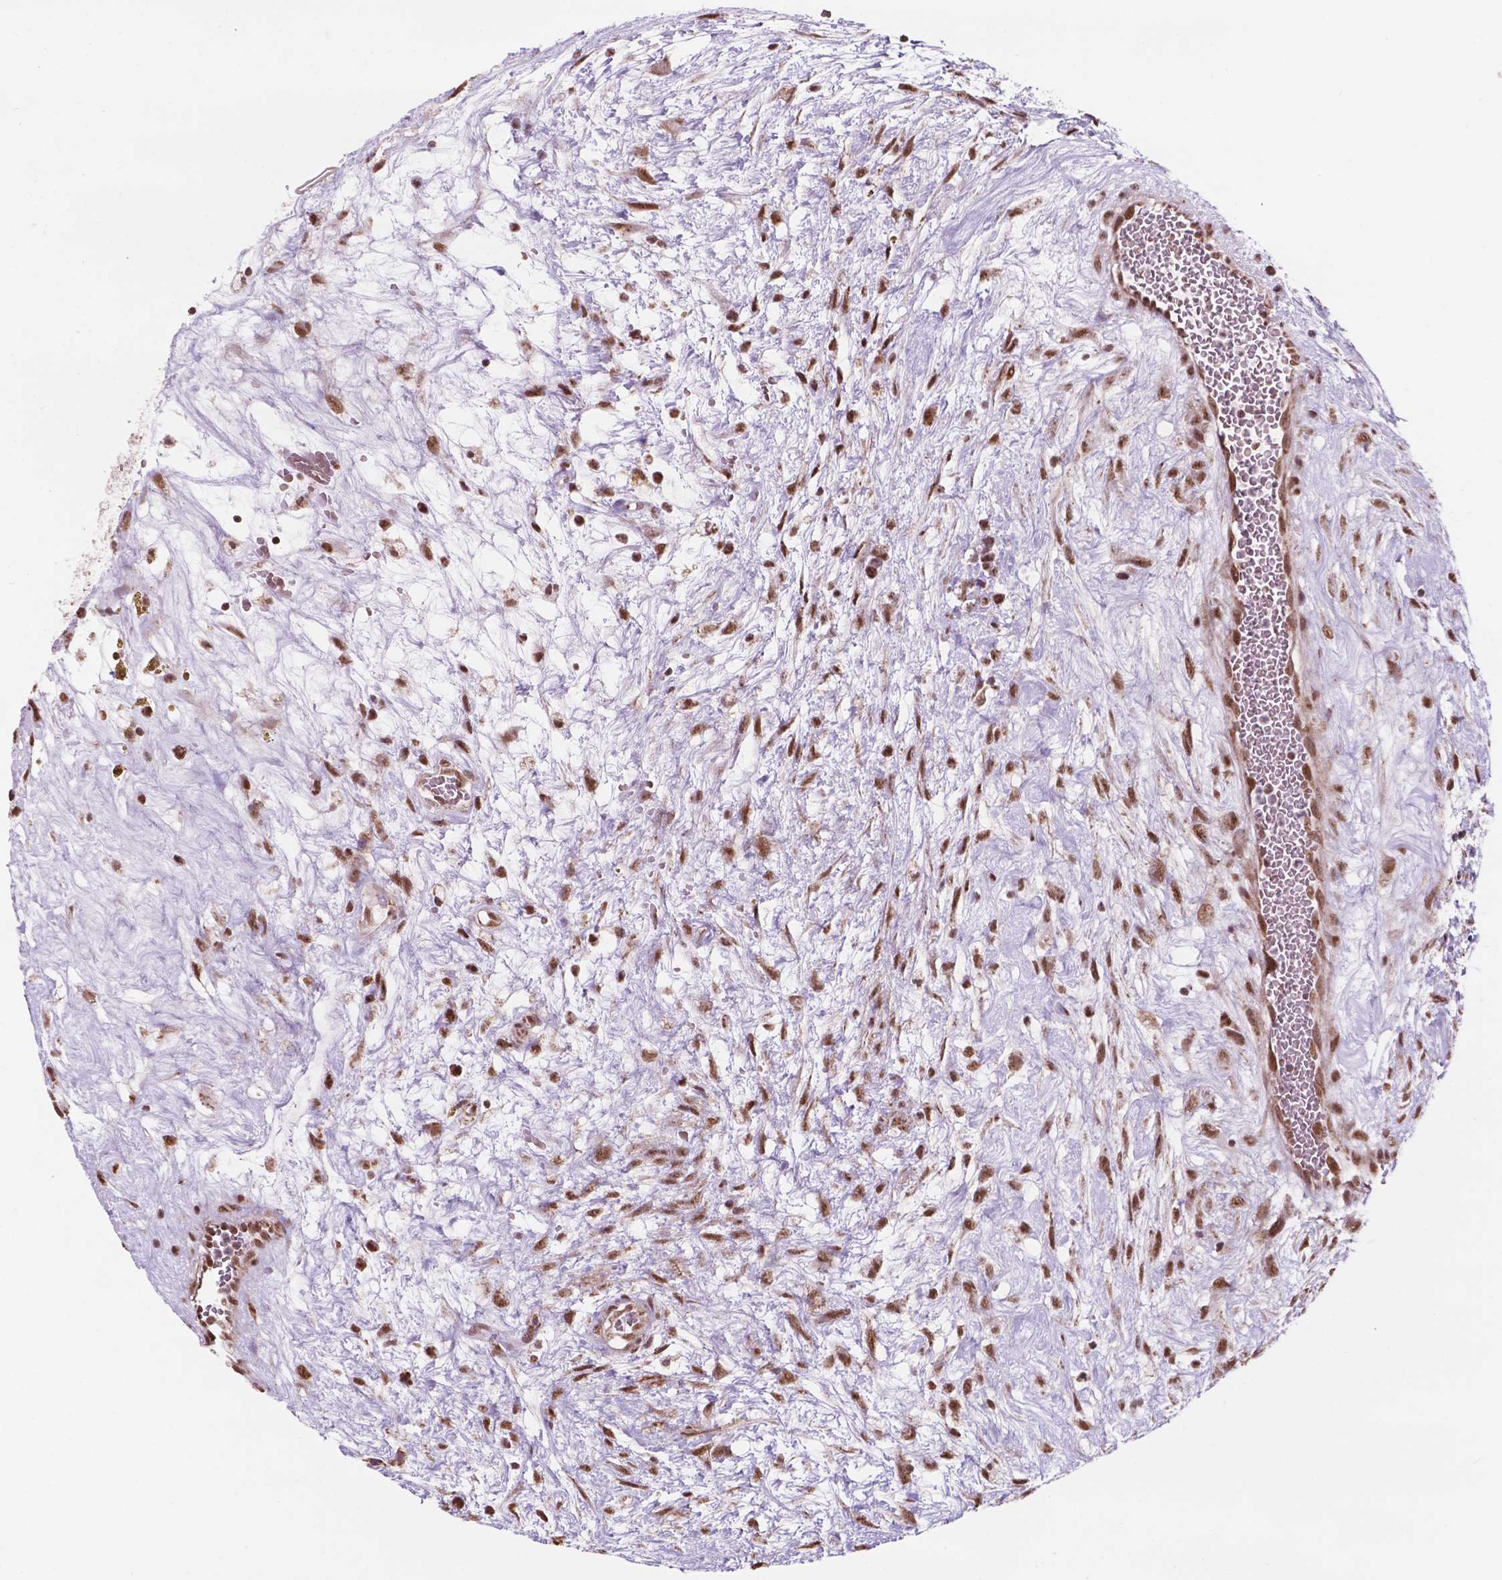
{"staining": {"intensity": "strong", "quantity": ">75%", "location": "nuclear"}, "tissue": "testis cancer", "cell_type": "Tumor cells", "image_type": "cancer", "snomed": [{"axis": "morphology", "description": "Normal tissue, NOS"}, {"axis": "morphology", "description": "Carcinoma, Embryonal, NOS"}, {"axis": "topography", "description": "Testis"}], "caption": "Immunohistochemistry (IHC) image of testis cancer (embryonal carcinoma) stained for a protein (brown), which demonstrates high levels of strong nuclear expression in about >75% of tumor cells.", "gene": "NDUFA10", "patient": {"sex": "male", "age": 32}}